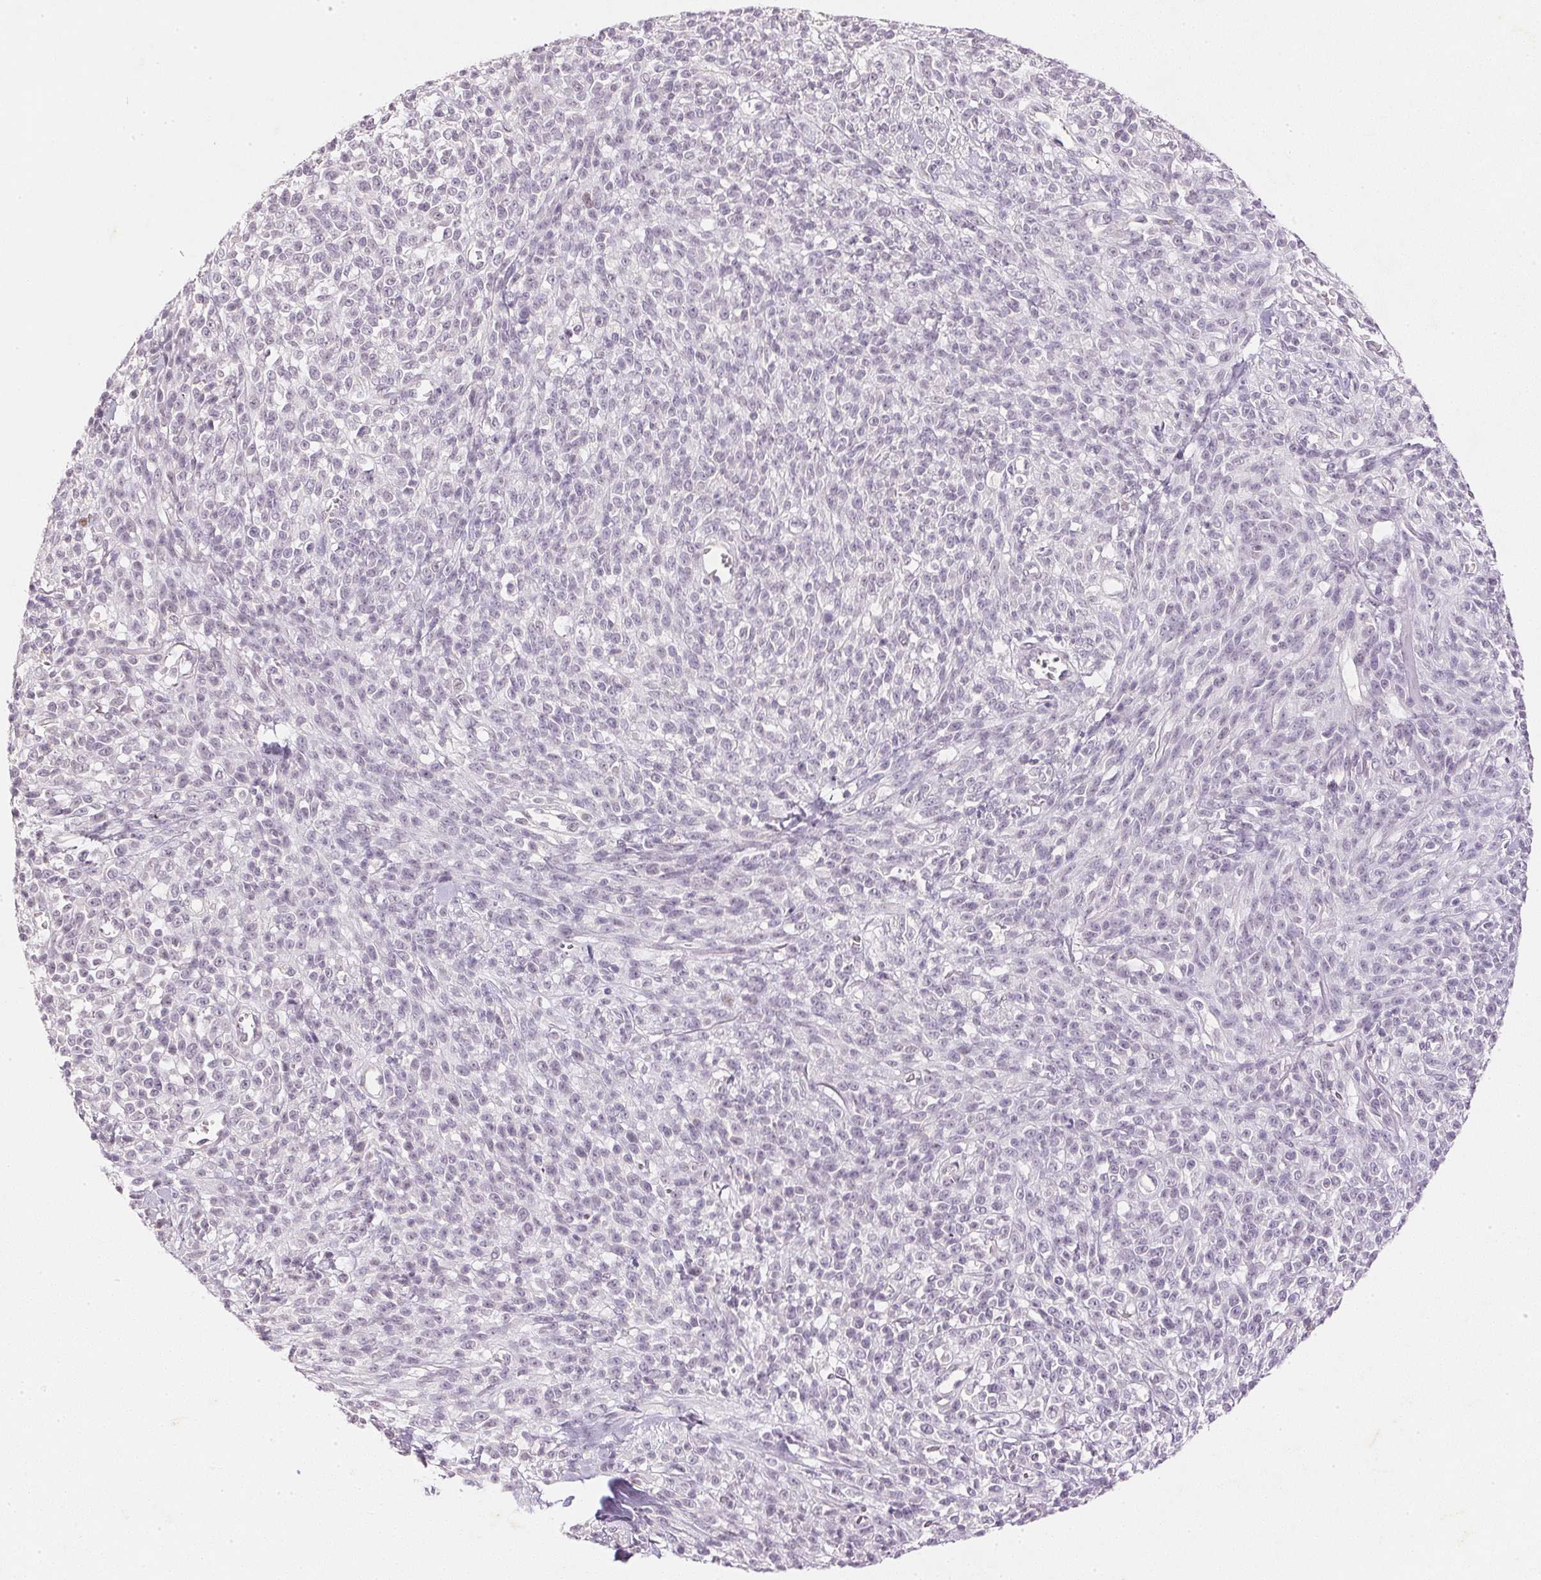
{"staining": {"intensity": "negative", "quantity": "none", "location": "none"}, "tissue": "melanoma", "cell_type": "Tumor cells", "image_type": "cancer", "snomed": [{"axis": "morphology", "description": "Malignant melanoma, NOS"}, {"axis": "topography", "description": "Skin"}, {"axis": "topography", "description": "Skin of trunk"}], "caption": "There is no significant positivity in tumor cells of melanoma.", "gene": "SMTN", "patient": {"sex": "male", "age": 74}}